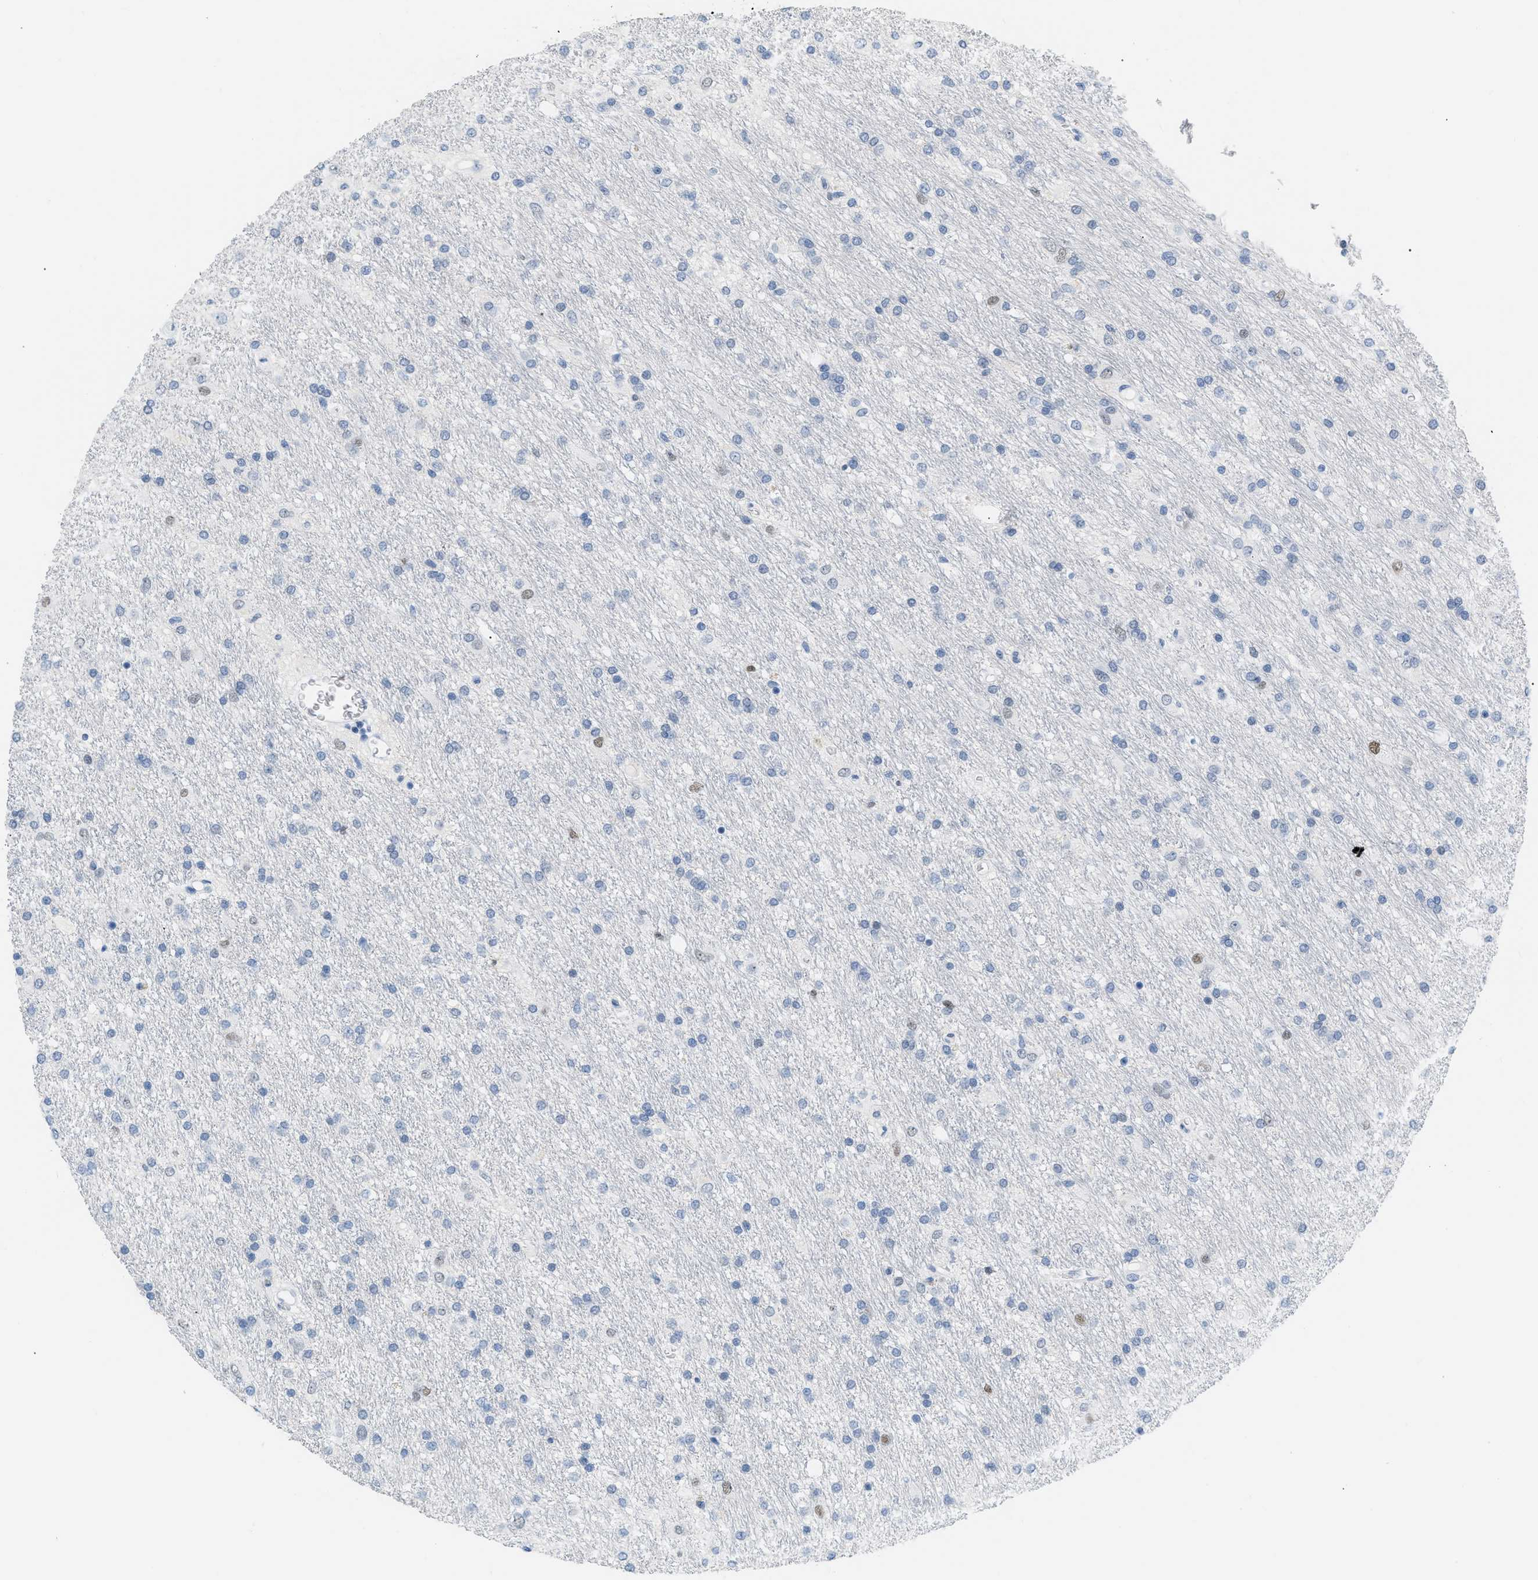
{"staining": {"intensity": "negative", "quantity": "none", "location": "none"}, "tissue": "glioma", "cell_type": "Tumor cells", "image_type": "cancer", "snomed": [{"axis": "morphology", "description": "Glioma, malignant, Low grade"}, {"axis": "topography", "description": "Brain"}], "caption": "IHC of glioma shows no staining in tumor cells.", "gene": "MCM7", "patient": {"sex": "male", "age": 77}}